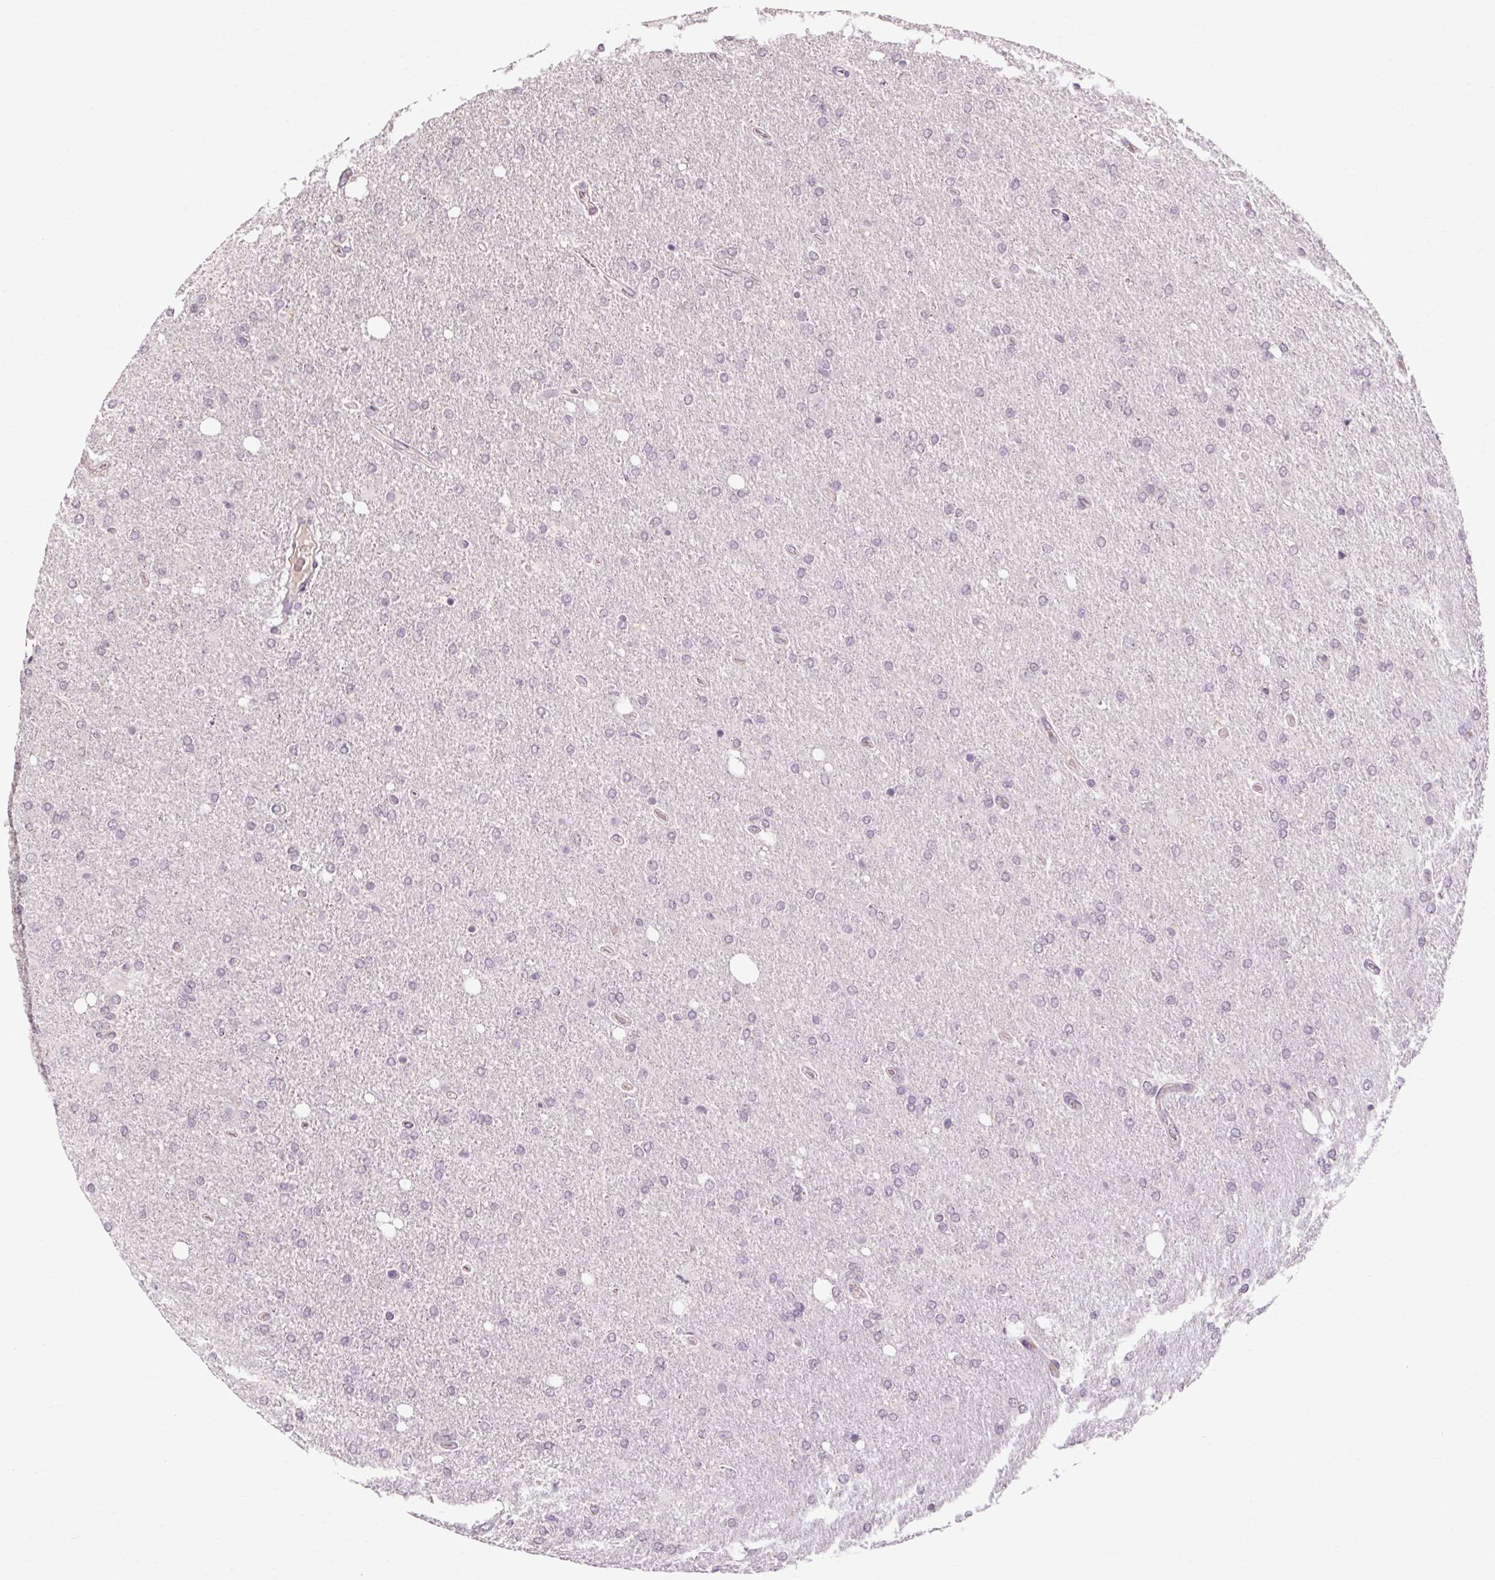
{"staining": {"intensity": "negative", "quantity": "none", "location": "none"}, "tissue": "glioma", "cell_type": "Tumor cells", "image_type": "cancer", "snomed": [{"axis": "morphology", "description": "Glioma, malignant, High grade"}, {"axis": "topography", "description": "Cerebral cortex"}], "caption": "Immunohistochemistry of glioma exhibits no staining in tumor cells.", "gene": "POMC", "patient": {"sex": "male", "age": 70}}